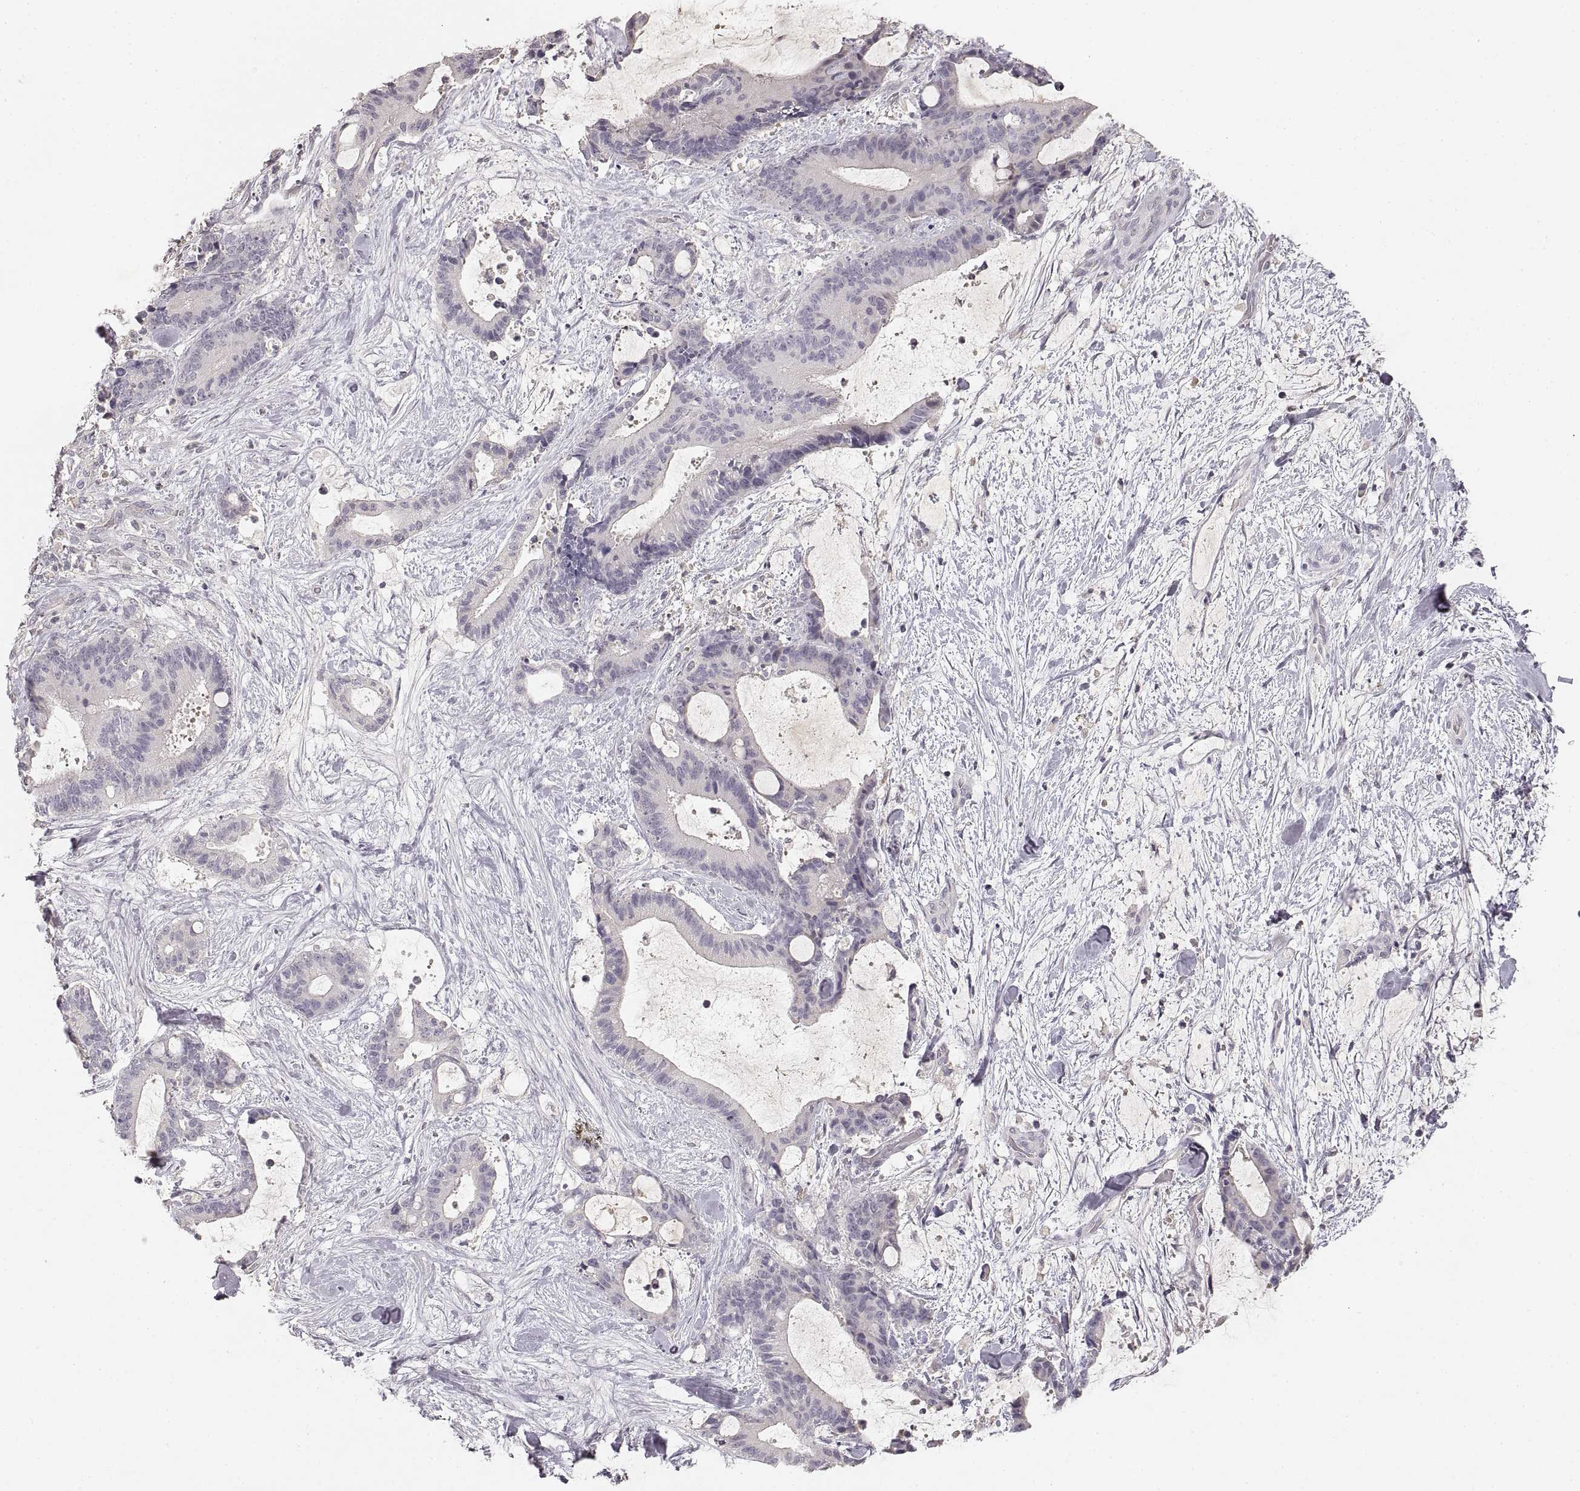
{"staining": {"intensity": "negative", "quantity": "none", "location": "none"}, "tissue": "liver cancer", "cell_type": "Tumor cells", "image_type": "cancer", "snomed": [{"axis": "morphology", "description": "Cholangiocarcinoma"}, {"axis": "topography", "description": "Liver"}], "caption": "There is no significant positivity in tumor cells of liver cholangiocarcinoma.", "gene": "RUNDC3A", "patient": {"sex": "female", "age": 73}}